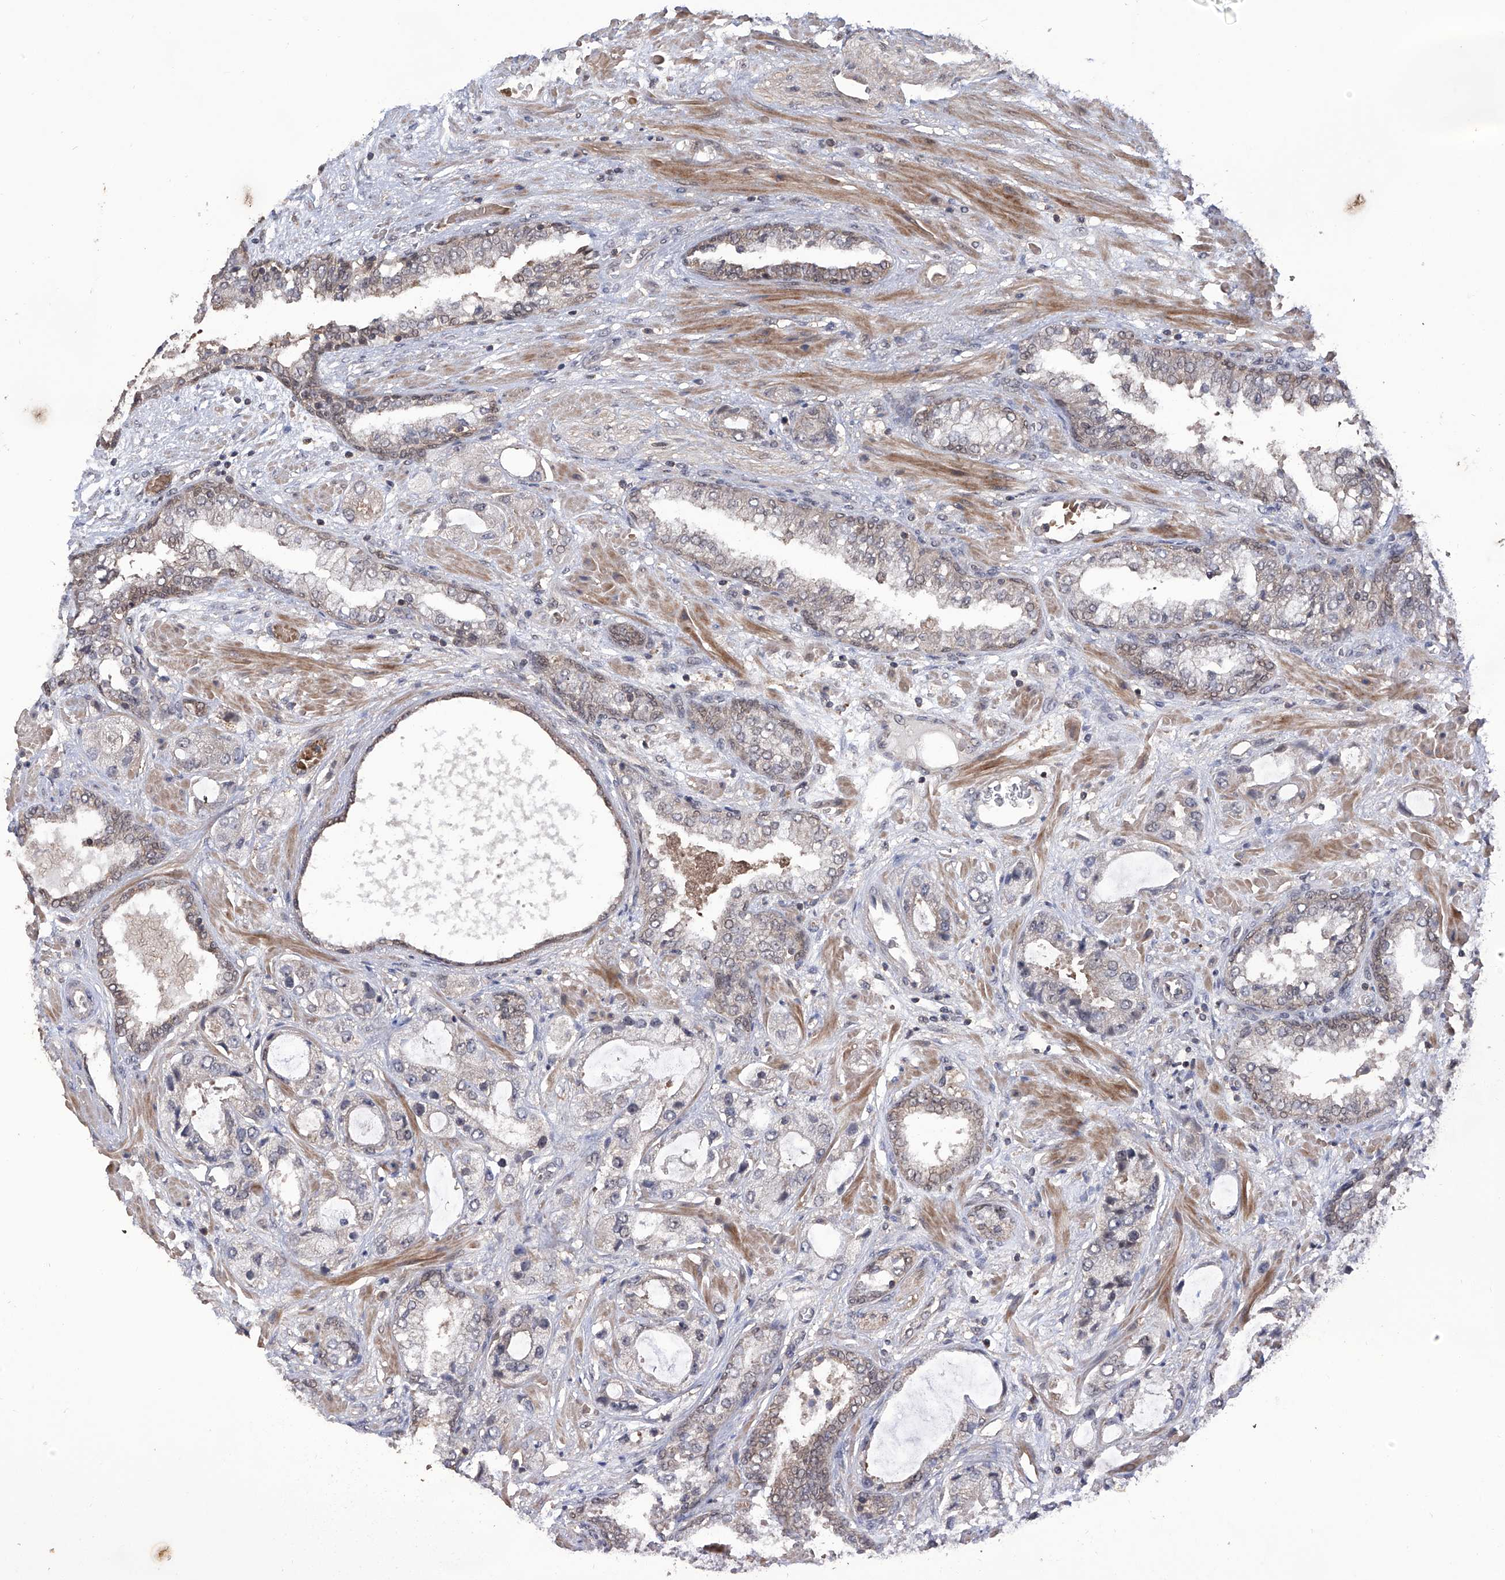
{"staining": {"intensity": "negative", "quantity": "none", "location": "none"}, "tissue": "prostate cancer", "cell_type": "Tumor cells", "image_type": "cancer", "snomed": [{"axis": "morphology", "description": "Normal tissue, NOS"}, {"axis": "morphology", "description": "Adenocarcinoma, High grade"}, {"axis": "topography", "description": "Prostate"}, {"axis": "topography", "description": "Peripheral nerve tissue"}], "caption": "The micrograph reveals no staining of tumor cells in prostate cancer.", "gene": "LYSMD4", "patient": {"sex": "male", "age": 59}}